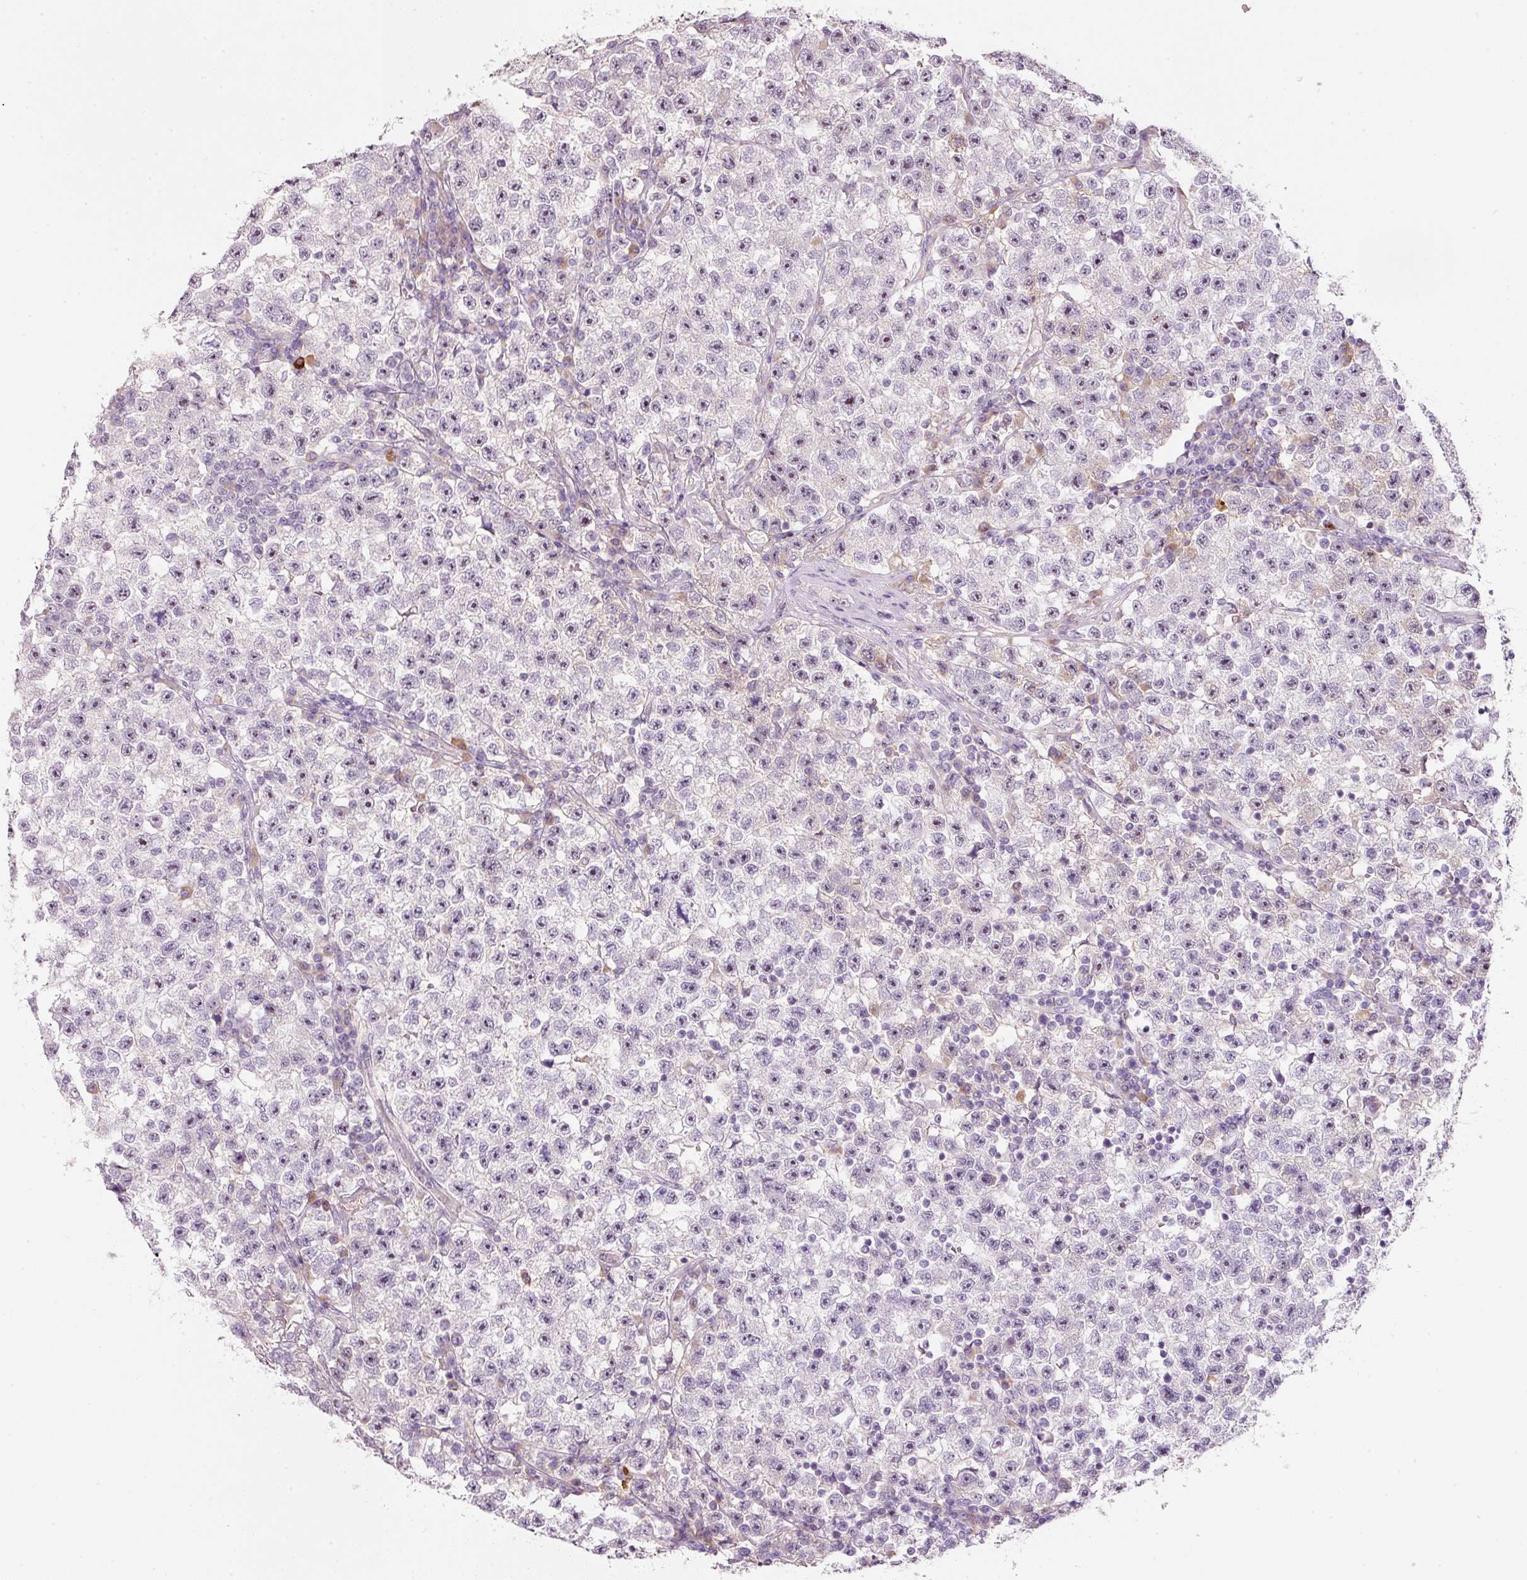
{"staining": {"intensity": "moderate", "quantity": "<25%", "location": "nuclear"}, "tissue": "testis cancer", "cell_type": "Tumor cells", "image_type": "cancer", "snomed": [{"axis": "morphology", "description": "Seminoma, NOS"}, {"axis": "topography", "description": "Testis"}], "caption": "DAB (3,3'-diaminobenzidine) immunohistochemical staining of testis seminoma exhibits moderate nuclear protein staining in about <25% of tumor cells.", "gene": "TMEM37", "patient": {"sex": "male", "age": 22}}